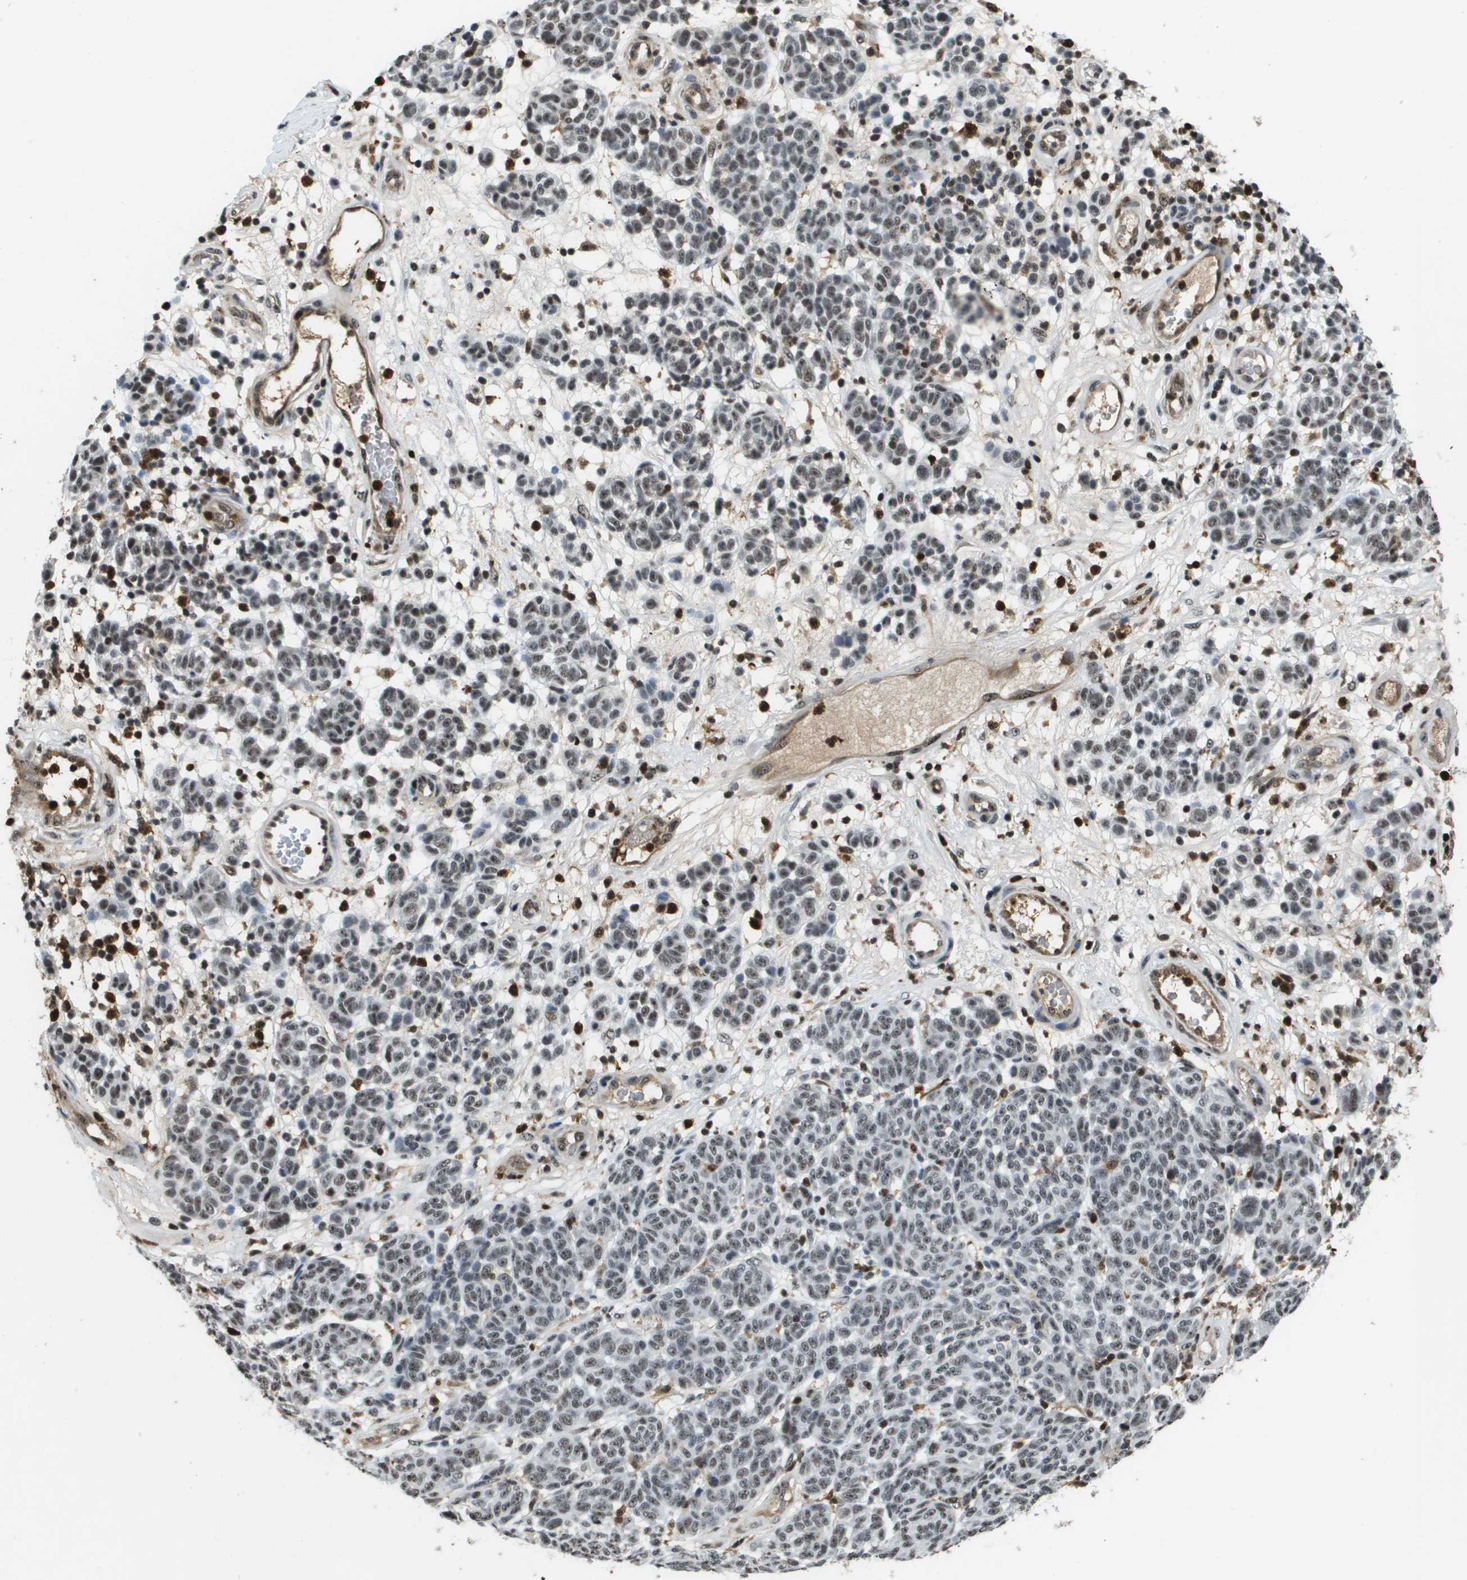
{"staining": {"intensity": "weak", "quantity": ">75%", "location": "nuclear"}, "tissue": "melanoma", "cell_type": "Tumor cells", "image_type": "cancer", "snomed": [{"axis": "morphology", "description": "Malignant melanoma, NOS"}, {"axis": "topography", "description": "Skin"}], "caption": "Tumor cells display low levels of weak nuclear expression in about >75% of cells in malignant melanoma.", "gene": "EP400", "patient": {"sex": "male", "age": 59}}